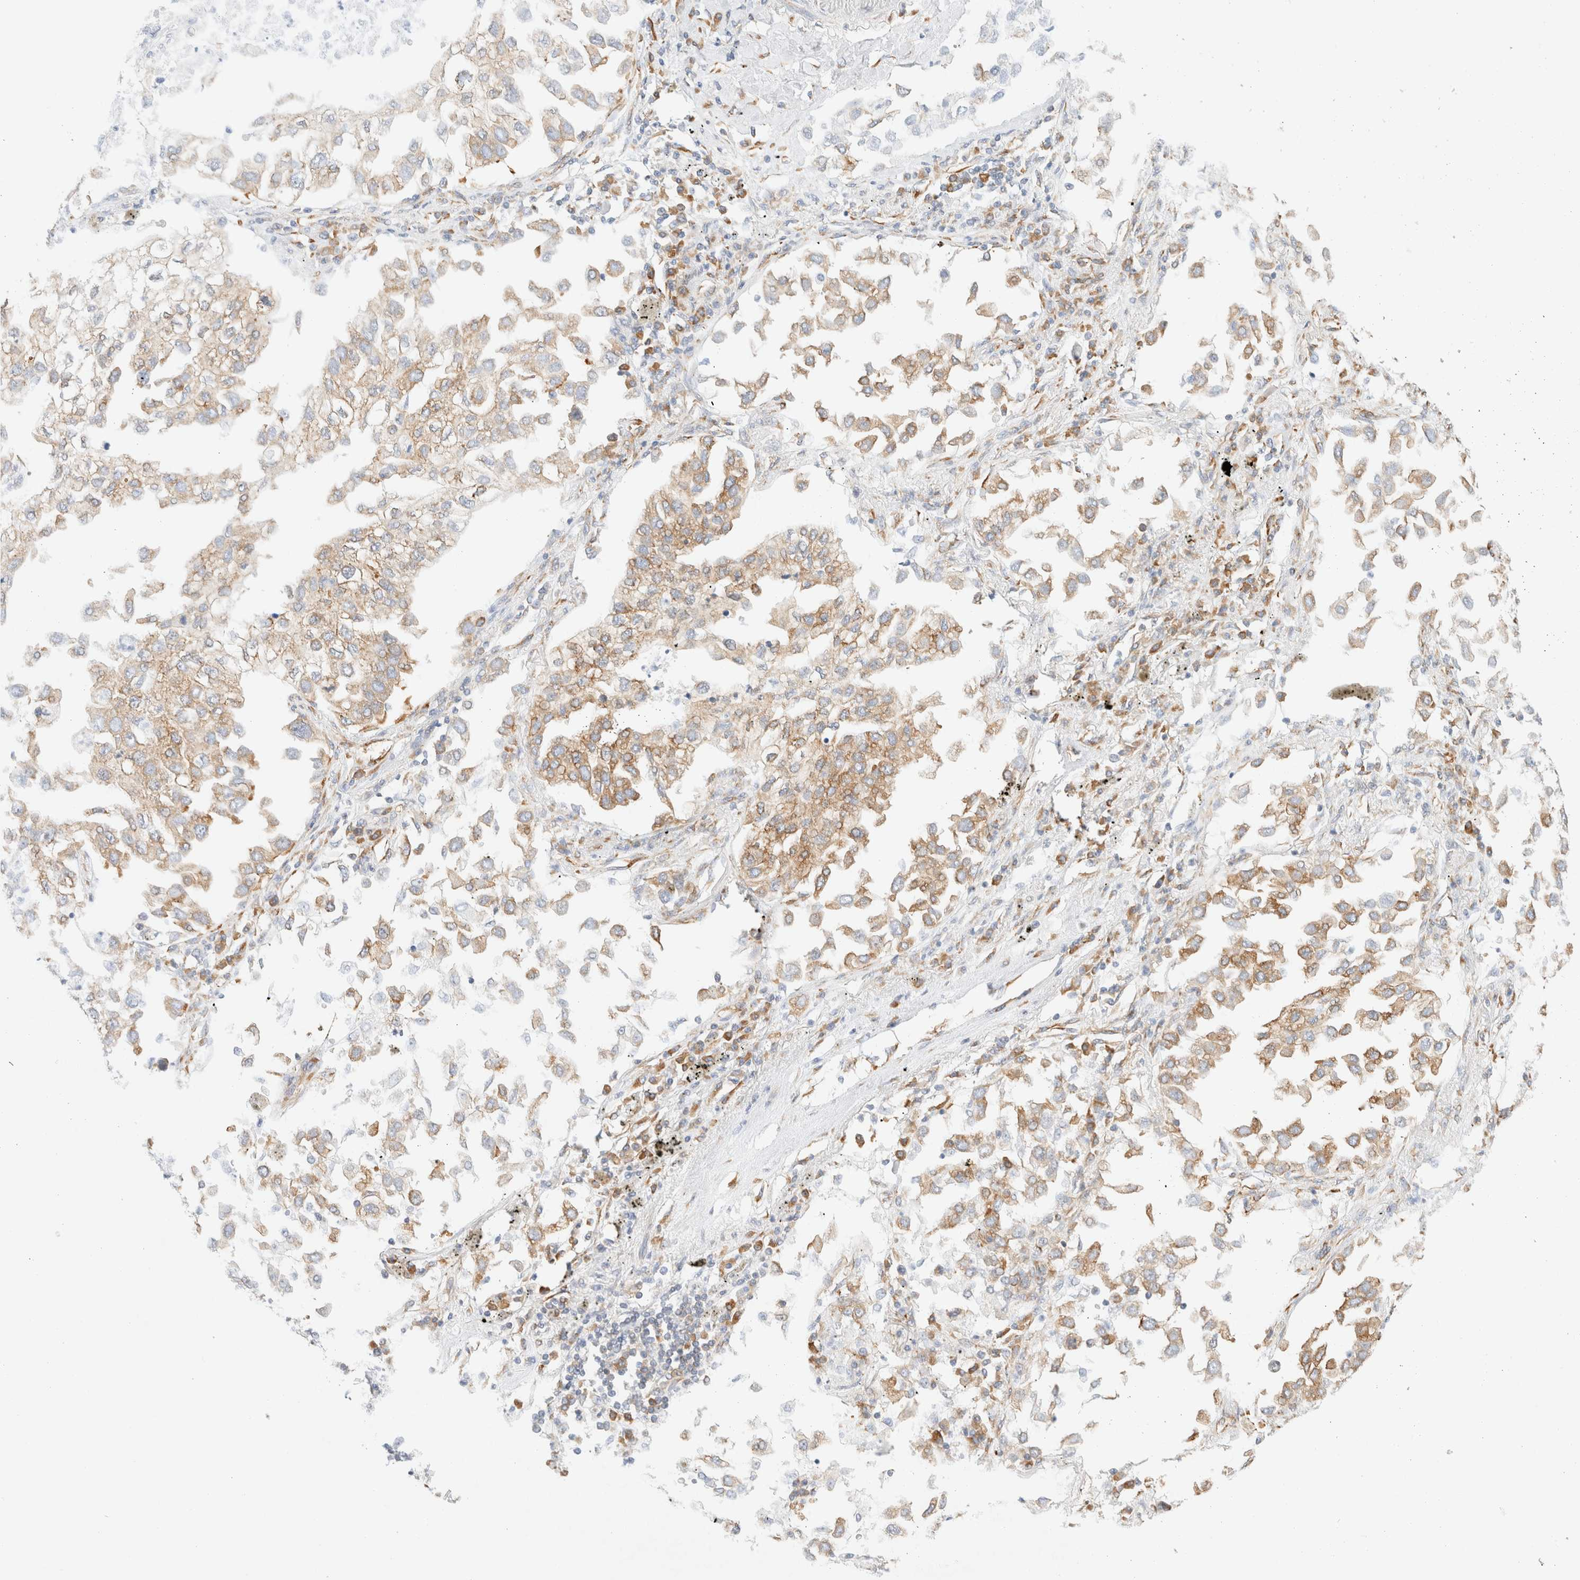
{"staining": {"intensity": "moderate", "quantity": ">75%", "location": "cytoplasmic/membranous"}, "tissue": "lung cancer", "cell_type": "Tumor cells", "image_type": "cancer", "snomed": [{"axis": "morphology", "description": "Inflammation, NOS"}, {"axis": "morphology", "description": "Adenocarcinoma, NOS"}, {"axis": "topography", "description": "Lung"}], "caption": "Moderate cytoplasmic/membranous positivity for a protein is present in approximately >75% of tumor cells of lung adenocarcinoma using immunohistochemistry.", "gene": "ZC2HC1A", "patient": {"sex": "male", "age": 63}}